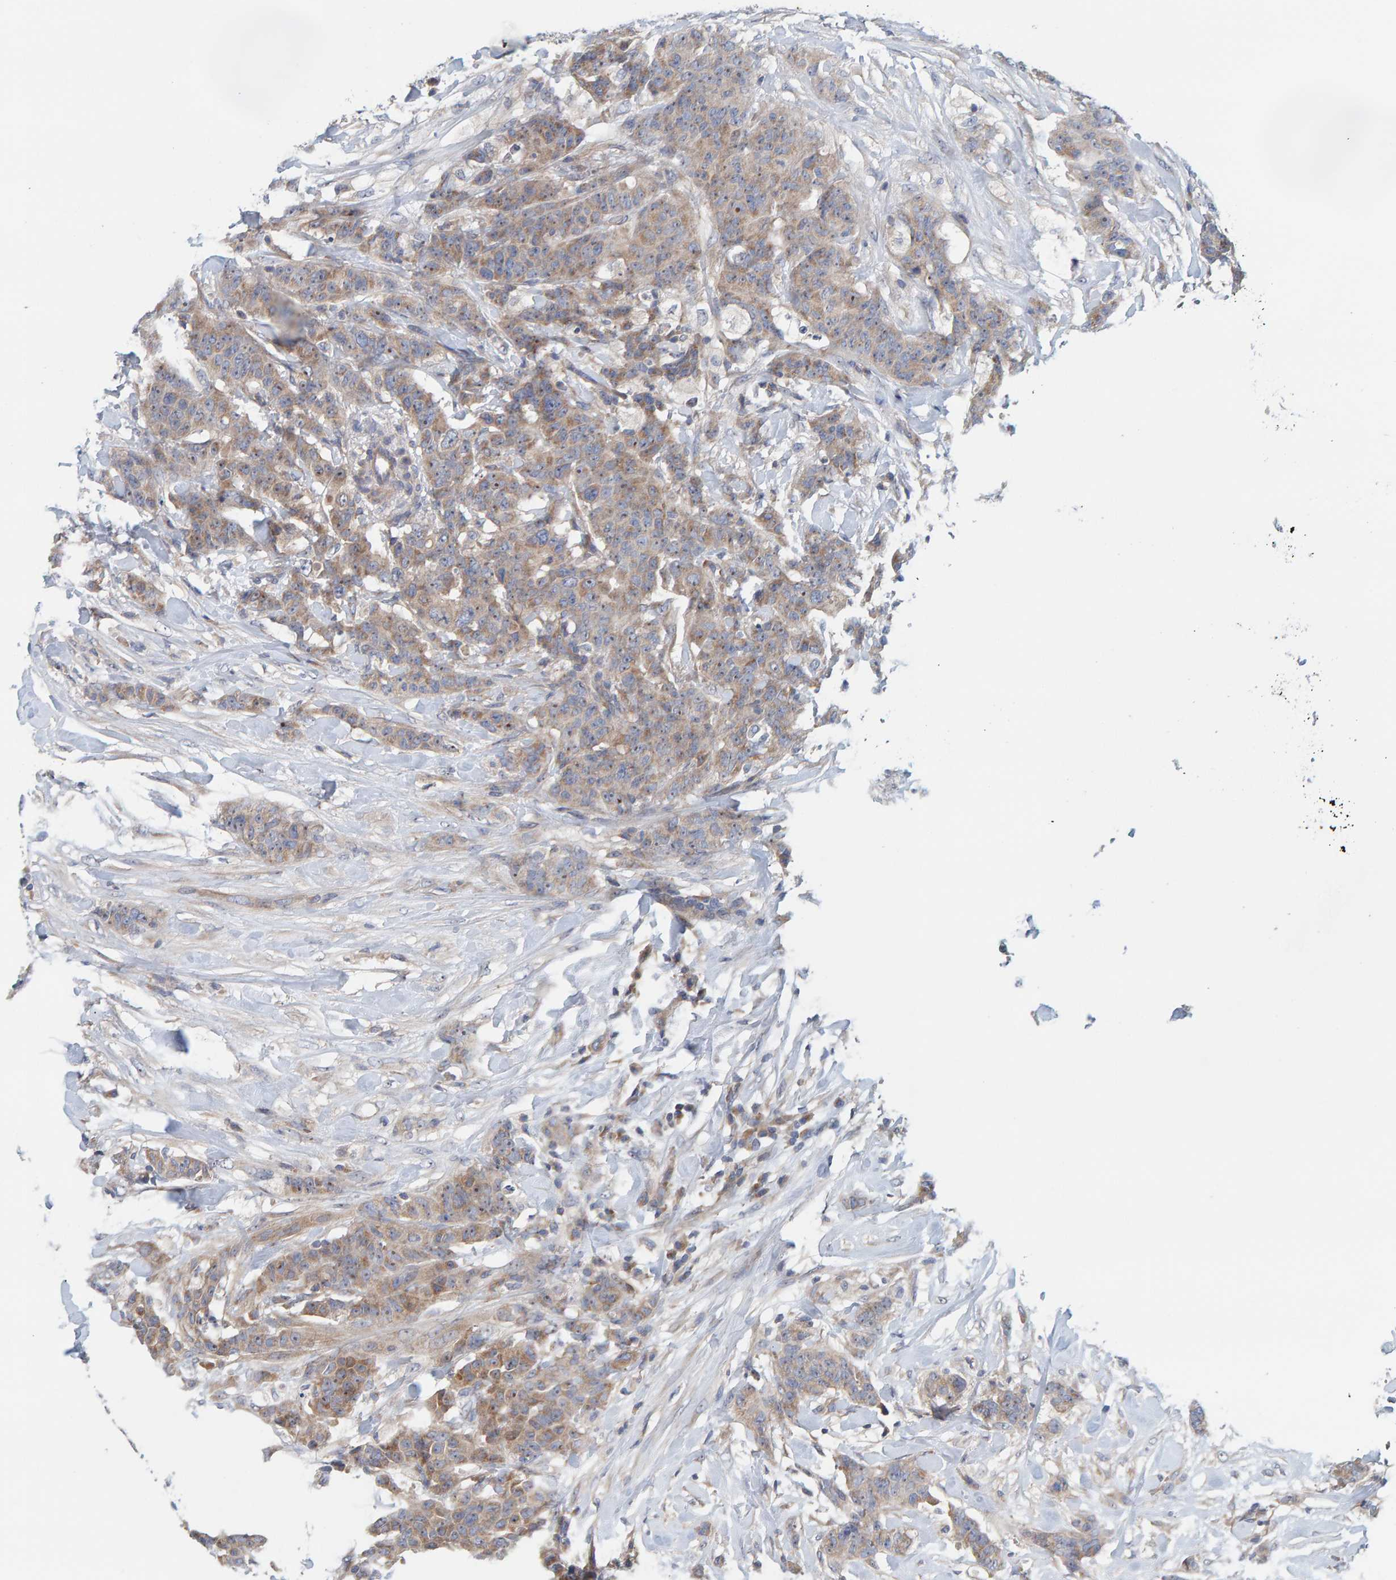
{"staining": {"intensity": "weak", "quantity": ">75%", "location": "cytoplasmic/membranous"}, "tissue": "breast cancer", "cell_type": "Tumor cells", "image_type": "cancer", "snomed": [{"axis": "morphology", "description": "Normal tissue, NOS"}, {"axis": "morphology", "description": "Duct carcinoma"}, {"axis": "topography", "description": "Breast"}], "caption": "Tumor cells reveal low levels of weak cytoplasmic/membranous positivity in approximately >75% of cells in breast cancer (infiltrating ductal carcinoma).", "gene": "CCM2", "patient": {"sex": "female", "age": 40}}